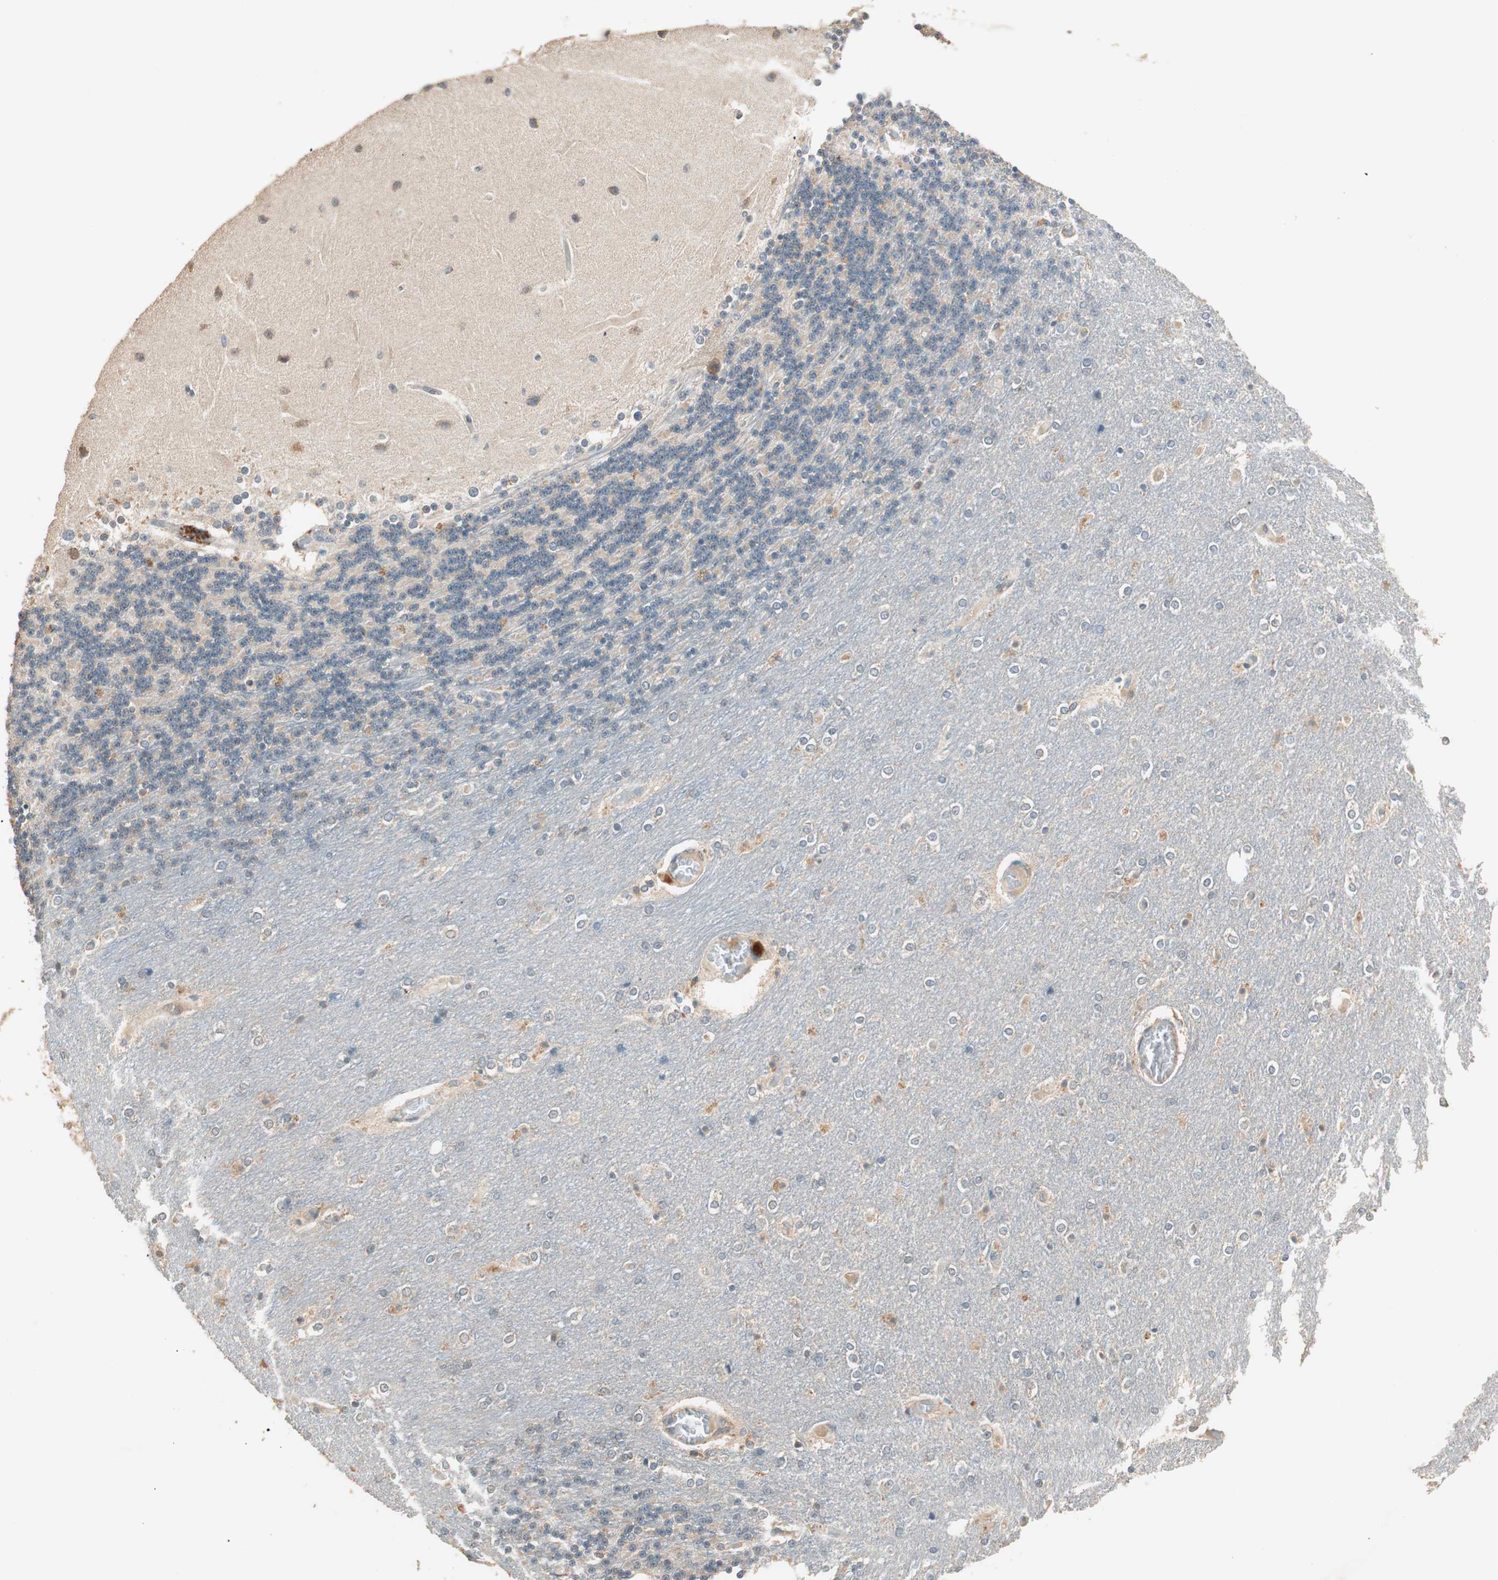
{"staining": {"intensity": "negative", "quantity": "none", "location": "none"}, "tissue": "cerebellum", "cell_type": "Cells in granular layer", "image_type": "normal", "snomed": [{"axis": "morphology", "description": "Normal tissue, NOS"}, {"axis": "topography", "description": "Cerebellum"}], "caption": "Cerebellum was stained to show a protein in brown. There is no significant staining in cells in granular layer. (DAB (3,3'-diaminobenzidine) immunohistochemistry with hematoxylin counter stain).", "gene": "TRIM21", "patient": {"sex": "female", "age": 54}}